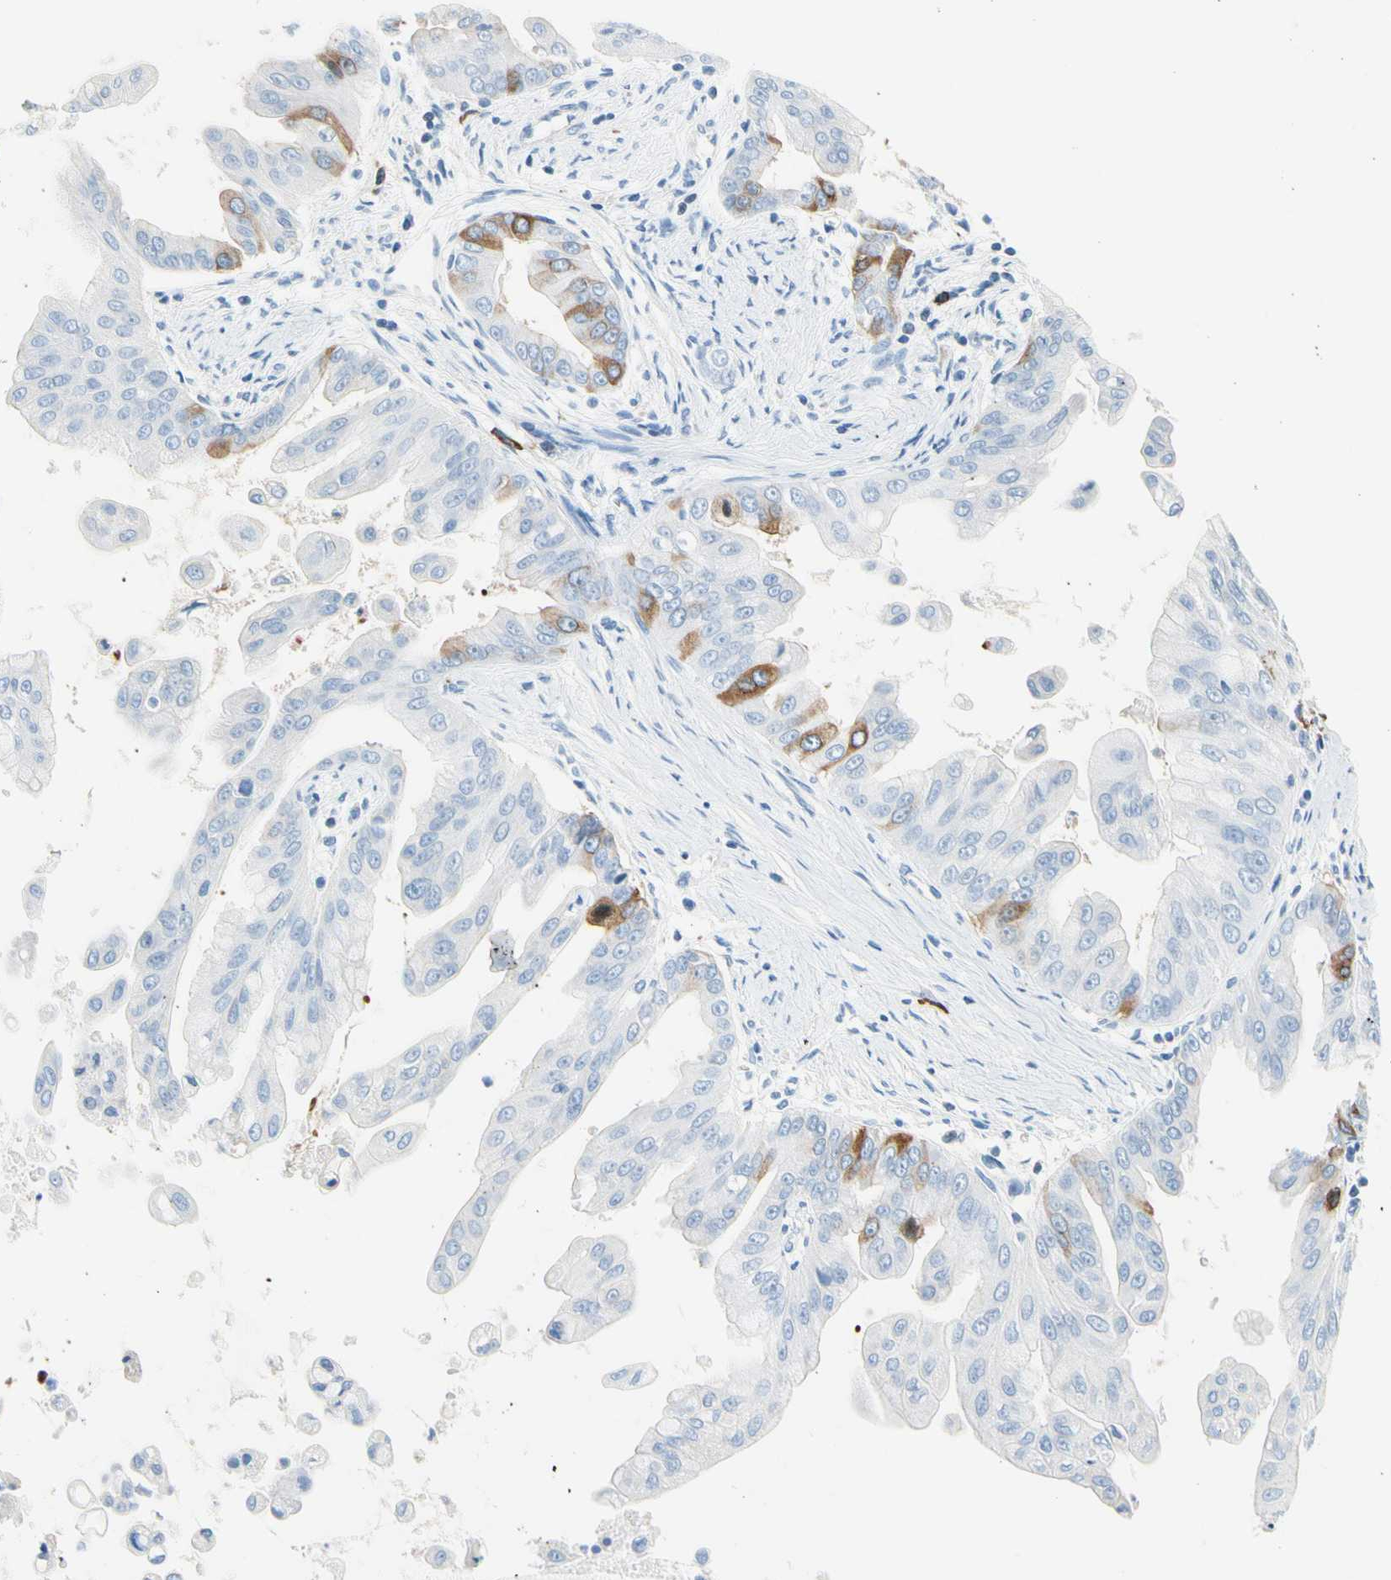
{"staining": {"intensity": "moderate", "quantity": "<25%", "location": "cytoplasmic/membranous"}, "tissue": "pancreatic cancer", "cell_type": "Tumor cells", "image_type": "cancer", "snomed": [{"axis": "morphology", "description": "Adenocarcinoma, NOS"}, {"axis": "topography", "description": "Pancreas"}], "caption": "The immunohistochemical stain highlights moderate cytoplasmic/membranous positivity in tumor cells of pancreatic adenocarcinoma tissue.", "gene": "TACC3", "patient": {"sex": "female", "age": 75}}